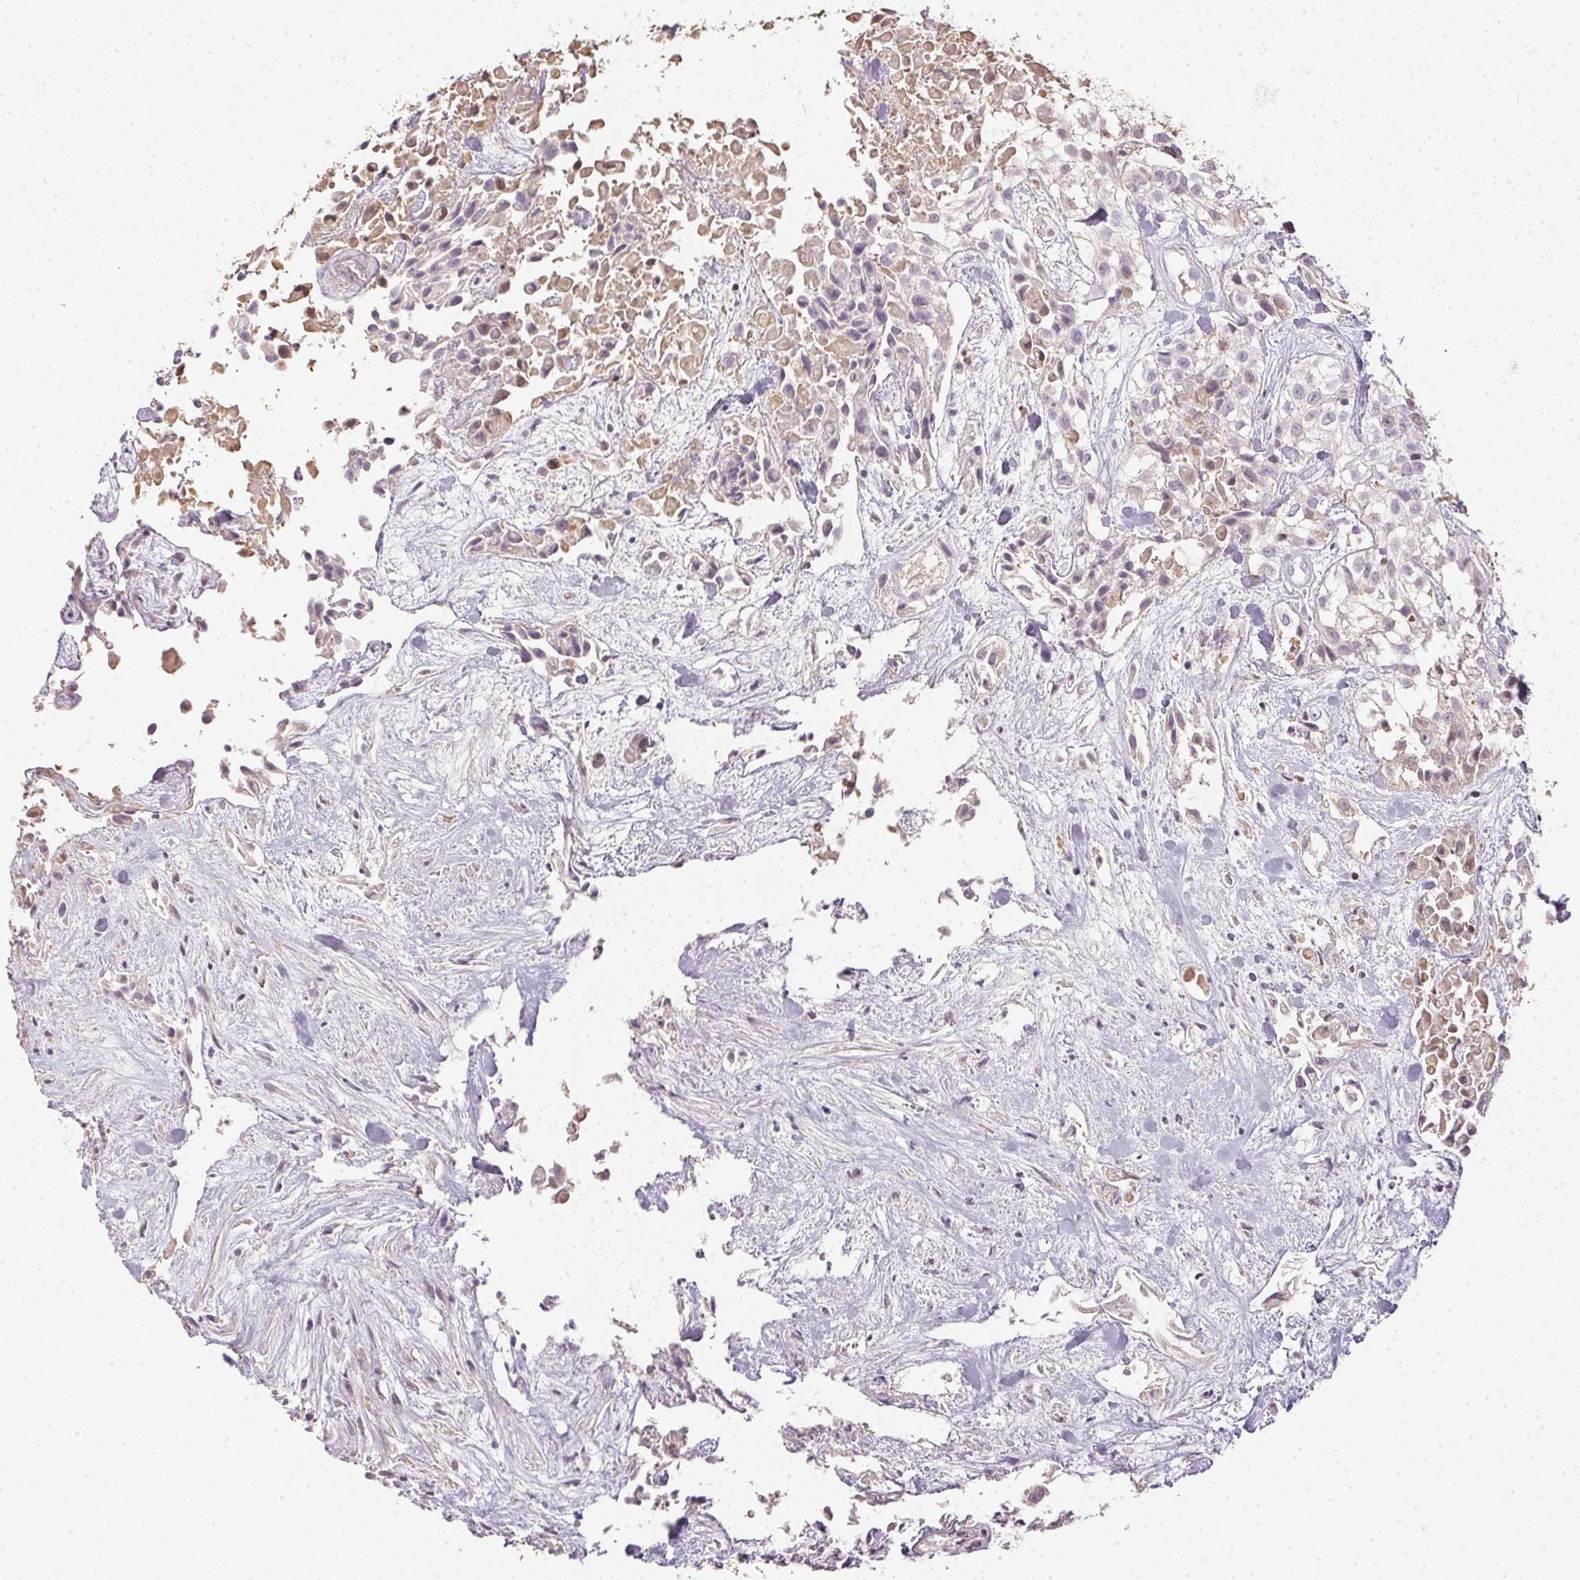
{"staining": {"intensity": "negative", "quantity": "none", "location": "none"}, "tissue": "urothelial cancer", "cell_type": "Tumor cells", "image_type": "cancer", "snomed": [{"axis": "morphology", "description": "Urothelial carcinoma, High grade"}, {"axis": "topography", "description": "Urinary bladder"}], "caption": "Immunohistochemical staining of urothelial cancer displays no significant expression in tumor cells.", "gene": "S100A3", "patient": {"sex": "male", "age": 56}}